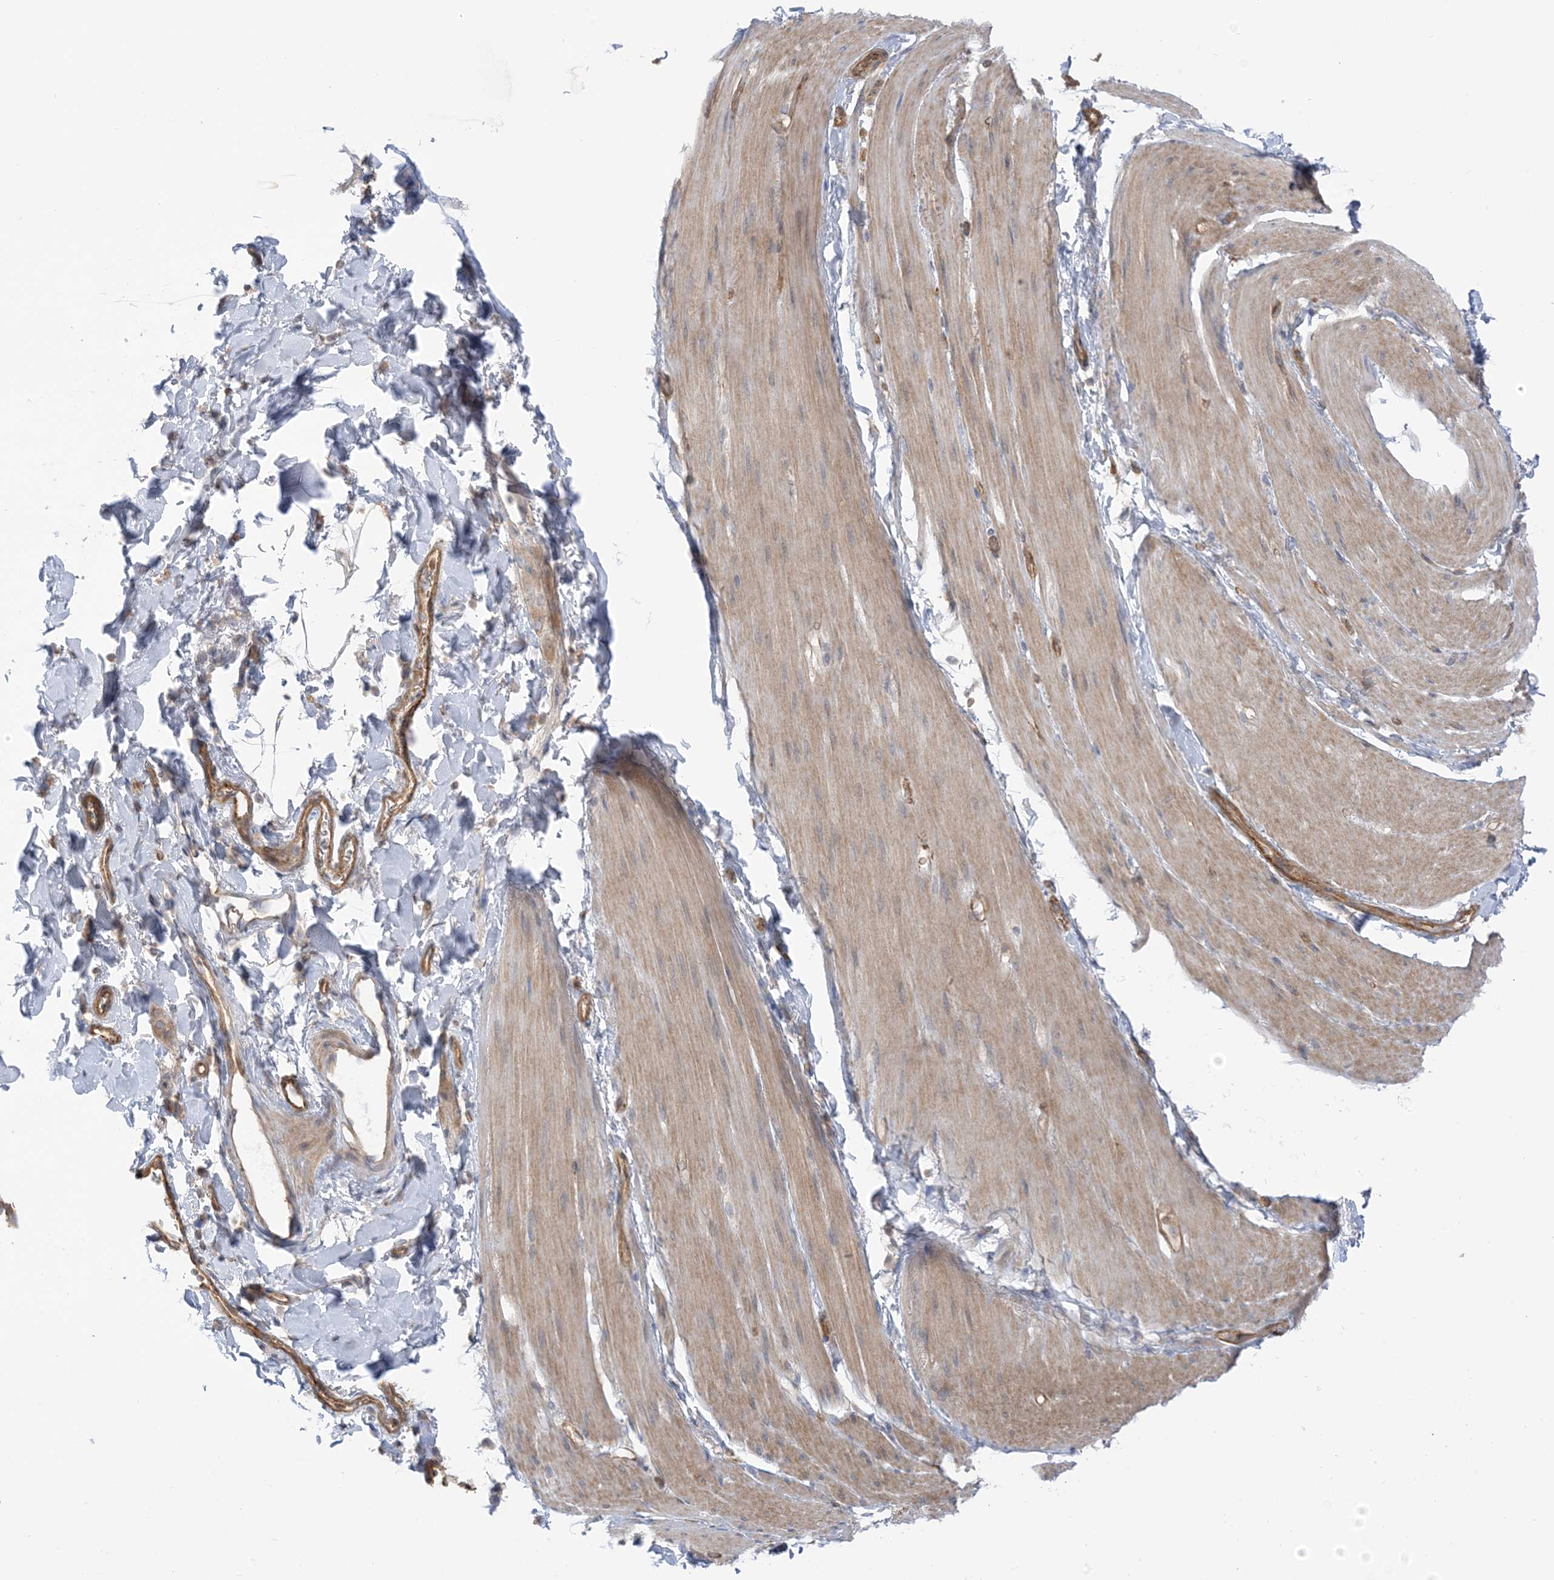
{"staining": {"intensity": "weak", "quantity": "25%-75%", "location": "cytoplasmic/membranous"}, "tissue": "smooth muscle", "cell_type": "Smooth muscle cells", "image_type": "normal", "snomed": [{"axis": "morphology", "description": "Normal tissue, NOS"}, {"axis": "topography", "description": "Smooth muscle"}, {"axis": "topography", "description": "Small intestine"}], "caption": "Brown immunohistochemical staining in normal smooth muscle exhibits weak cytoplasmic/membranous staining in approximately 25%-75% of smooth muscle cells. The staining was performed using DAB to visualize the protein expression in brown, while the nuclei were stained in blue with hematoxylin (Magnification: 20x).", "gene": "ICMT", "patient": {"sex": "female", "age": 84}}